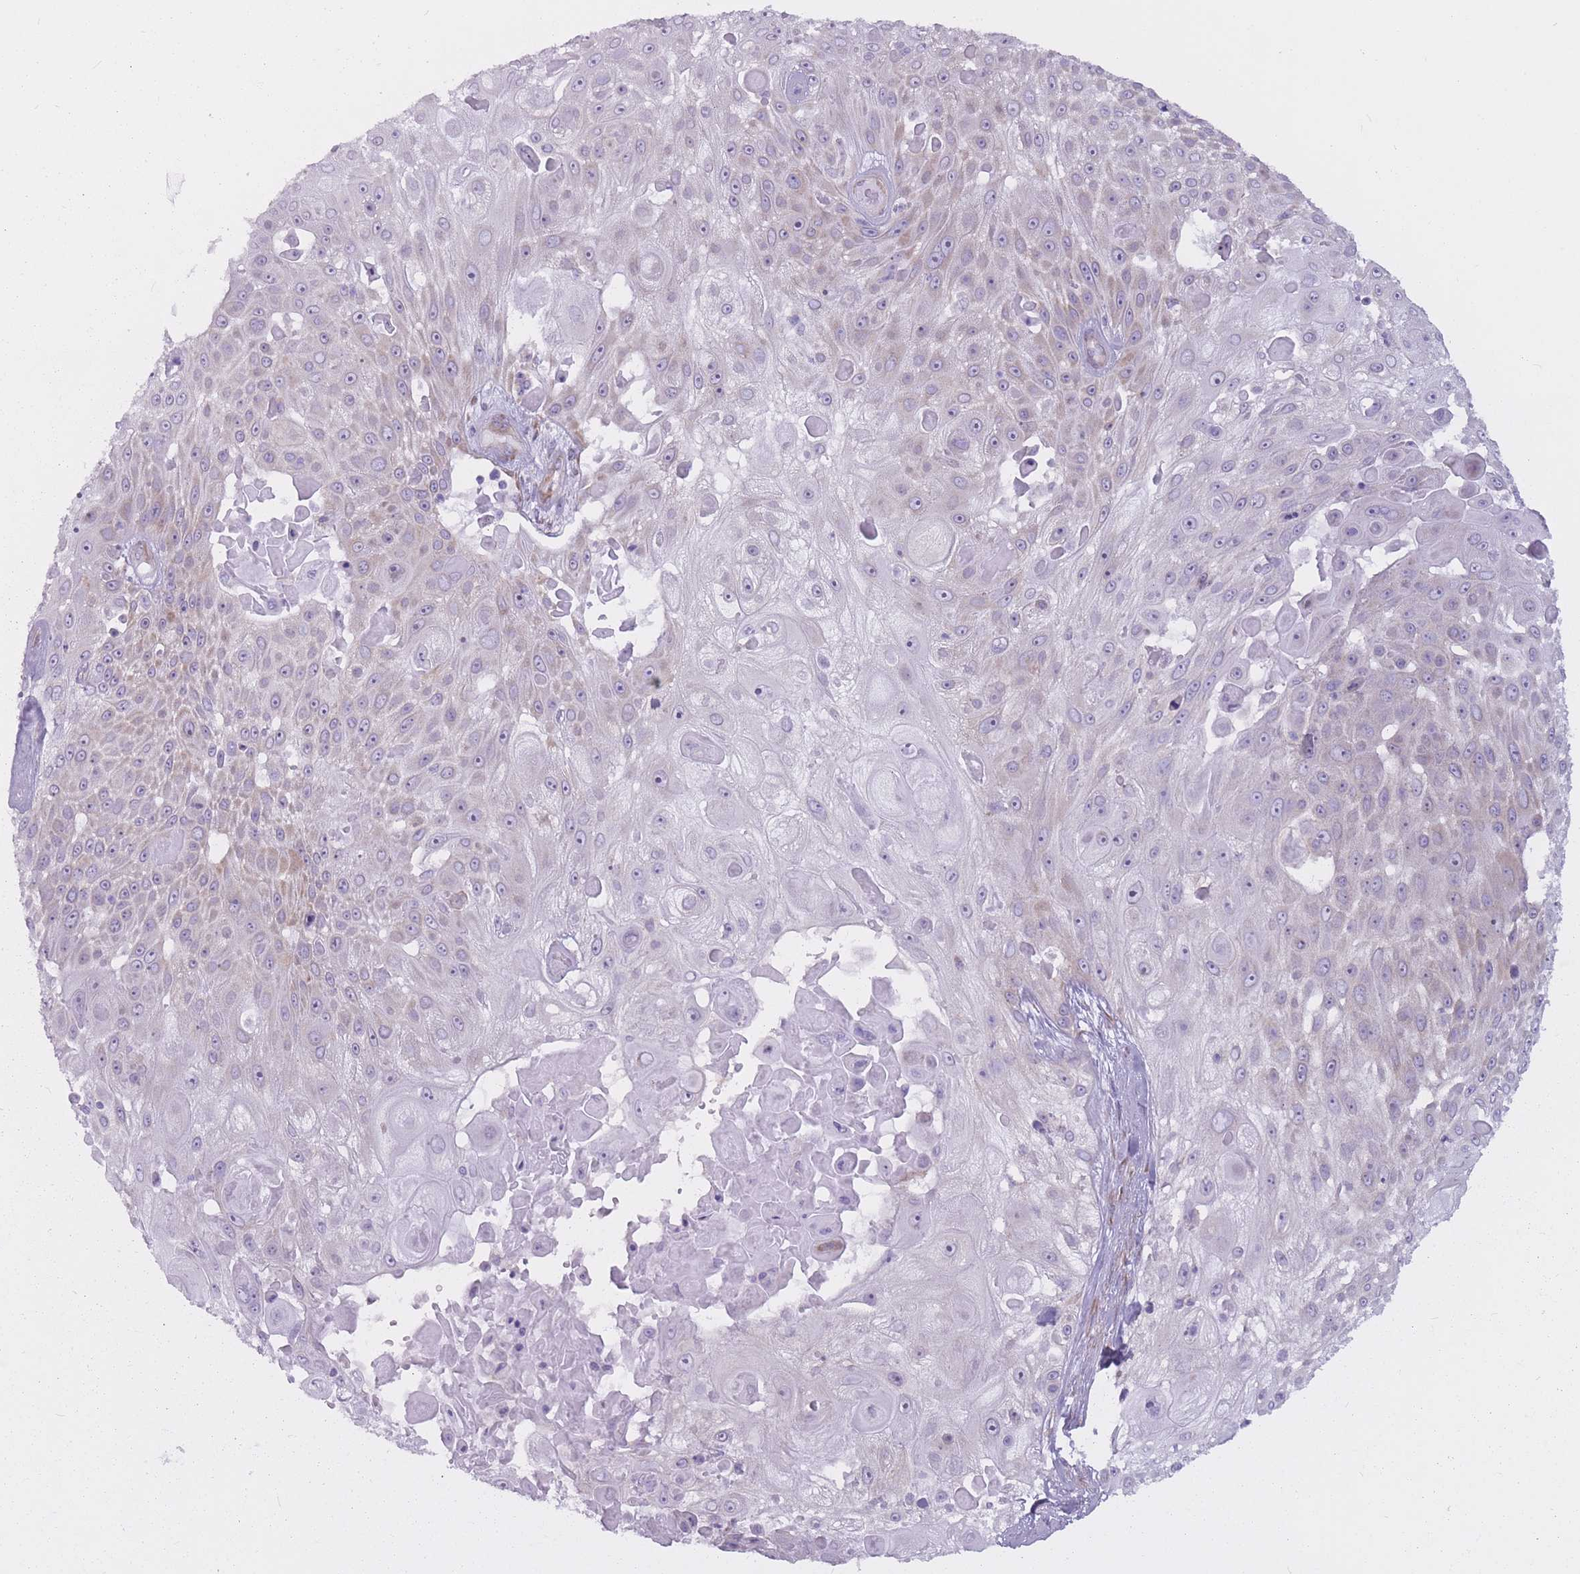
{"staining": {"intensity": "weak", "quantity": "25%-75%", "location": "cytoplasmic/membranous"}, "tissue": "skin cancer", "cell_type": "Tumor cells", "image_type": "cancer", "snomed": [{"axis": "morphology", "description": "Squamous cell carcinoma, NOS"}, {"axis": "topography", "description": "Skin"}], "caption": "The micrograph shows a brown stain indicating the presence of a protein in the cytoplasmic/membranous of tumor cells in skin cancer (squamous cell carcinoma).", "gene": "RPL18", "patient": {"sex": "female", "age": 86}}